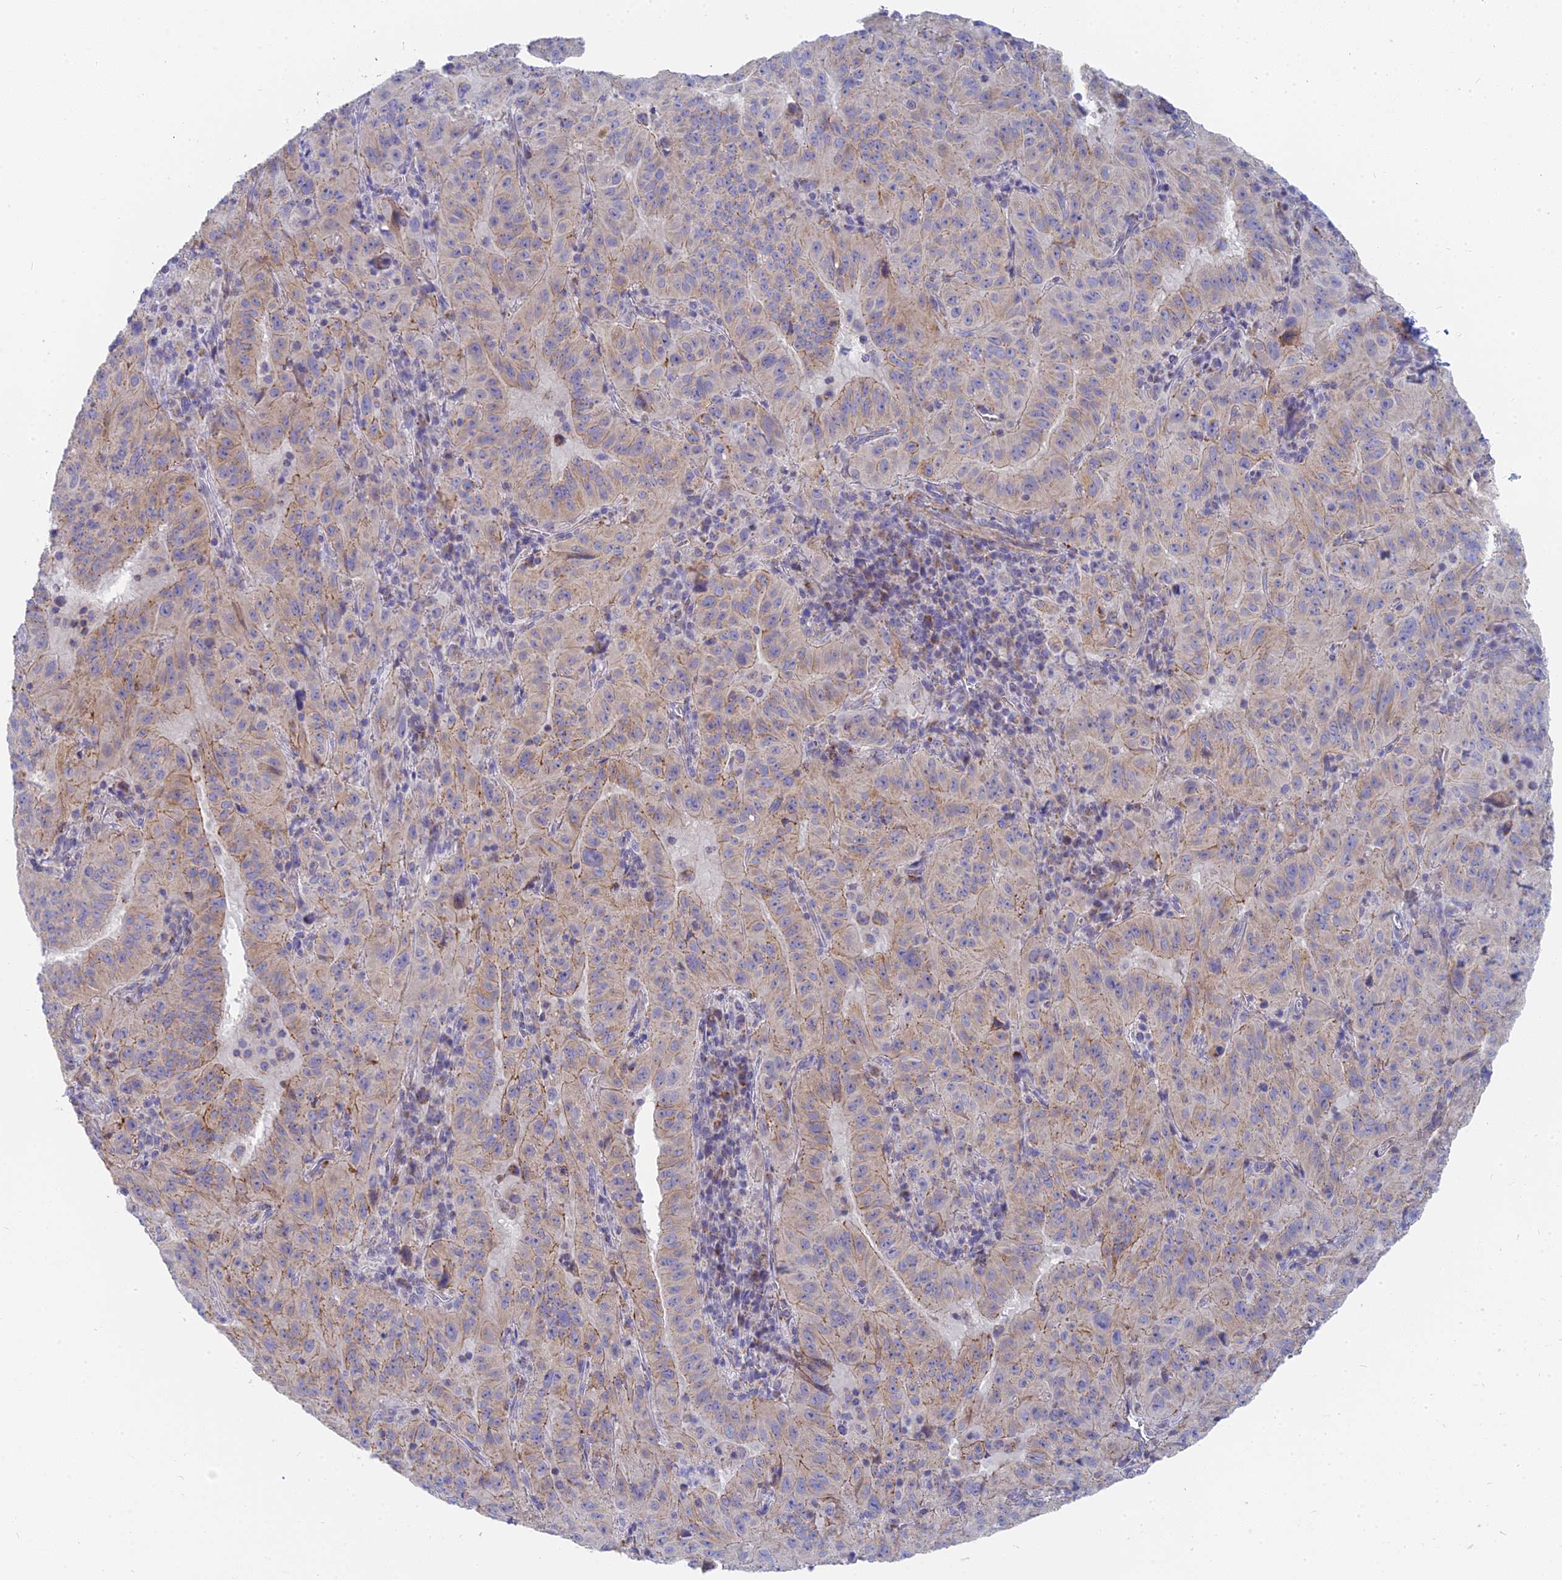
{"staining": {"intensity": "weak", "quantity": "25%-75%", "location": "cytoplasmic/membranous"}, "tissue": "pancreatic cancer", "cell_type": "Tumor cells", "image_type": "cancer", "snomed": [{"axis": "morphology", "description": "Adenocarcinoma, NOS"}, {"axis": "topography", "description": "Pancreas"}], "caption": "Approximately 25%-75% of tumor cells in human adenocarcinoma (pancreatic) demonstrate weak cytoplasmic/membranous protein positivity as visualized by brown immunohistochemical staining.", "gene": "MRPL15", "patient": {"sex": "male", "age": 63}}